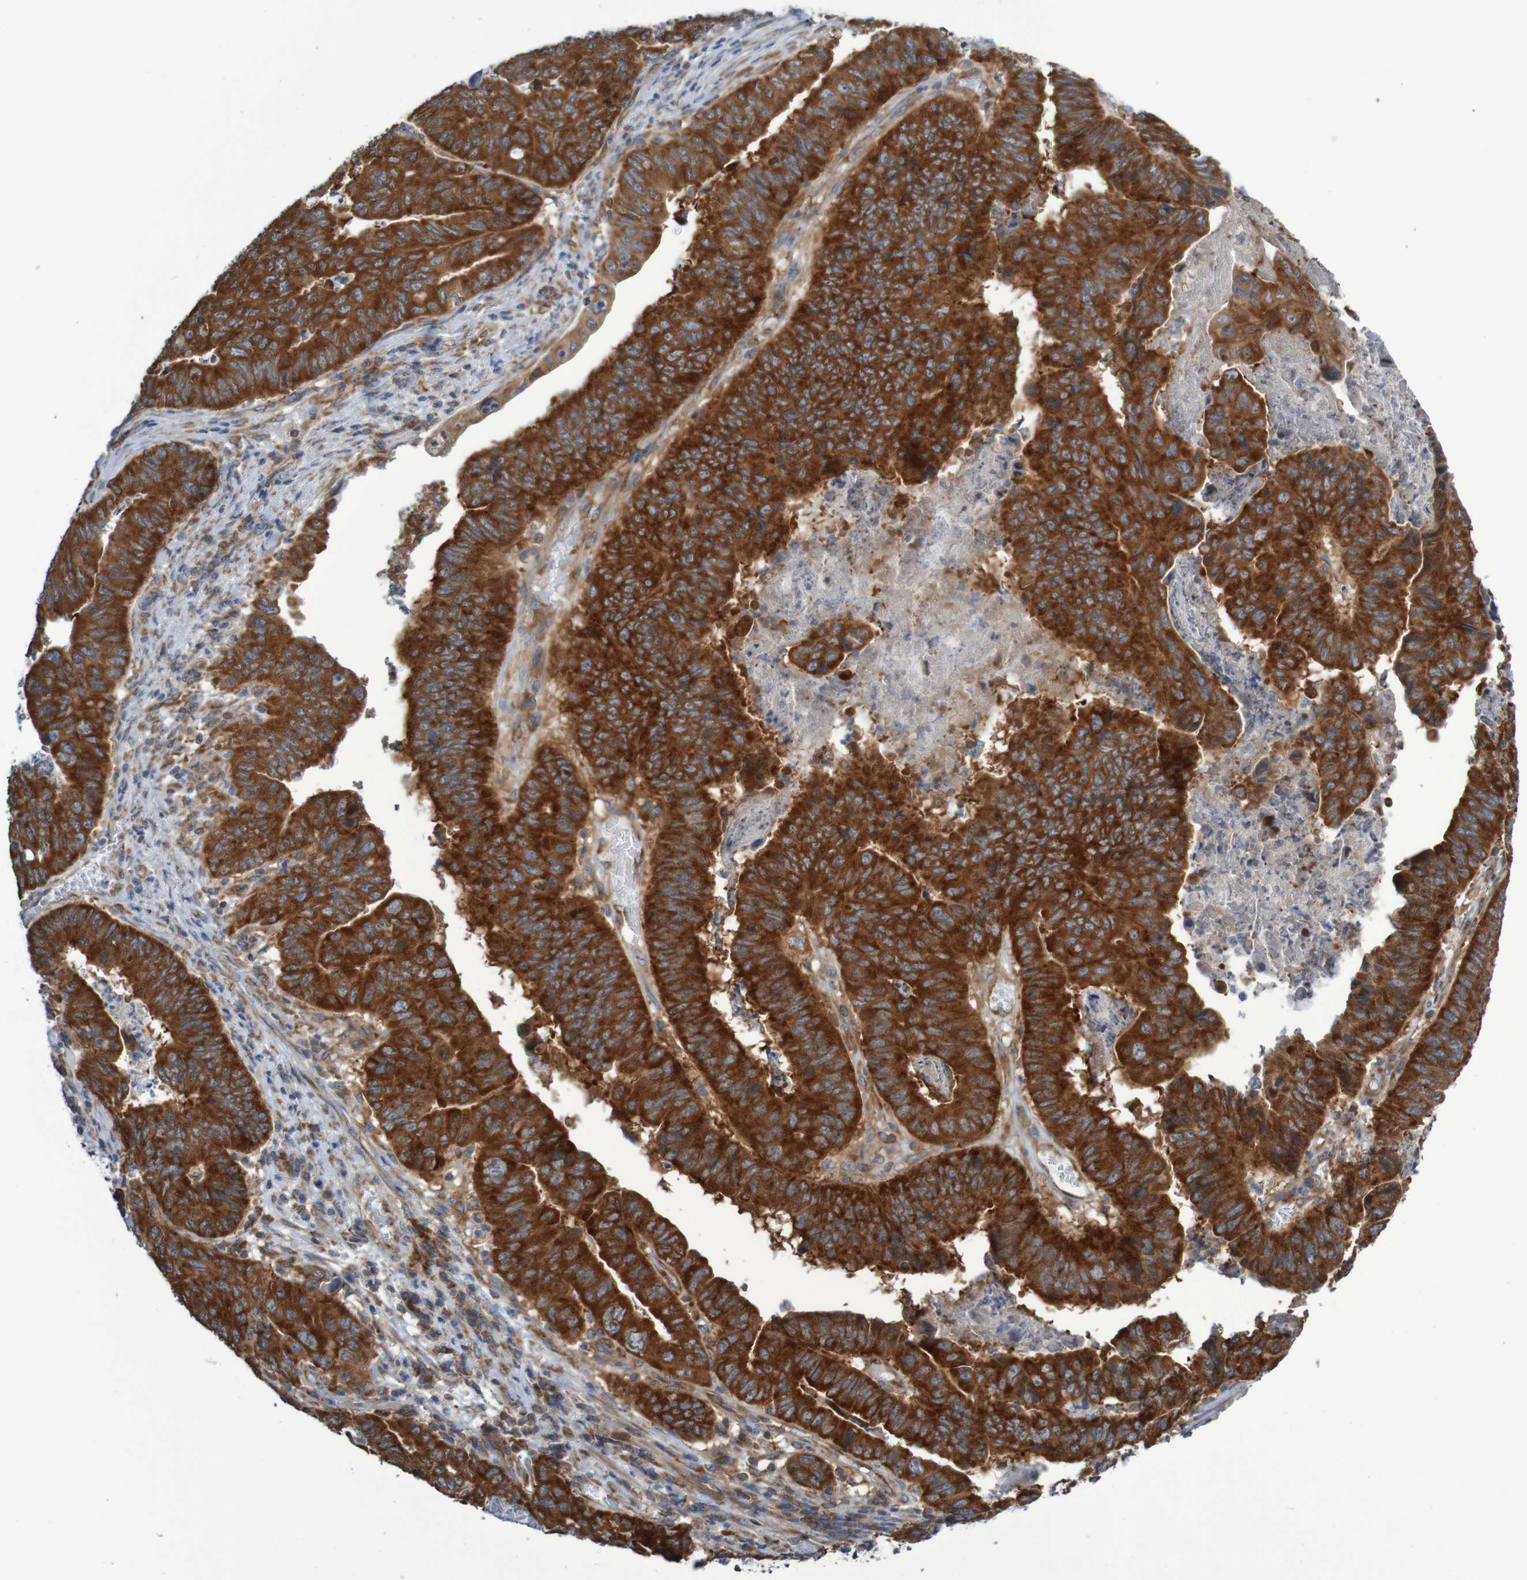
{"staining": {"intensity": "strong", "quantity": ">75%", "location": "cytoplasmic/membranous"}, "tissue": "stomach cancer", "cell_type": "Tumor cells", "image_type": "cancer", "snomed": [{"axis": "morphology", "description": "Adenocarcinoma, NOS"}, {"axis": "topography", "description": "Stomach, lower"}], "caption": "Protein analysis of adenocarcinoma (stomach) tissue reveals strong cytoplasmic/membranous staining in approximately >75% of tumor cells.", "gene": "LRRC47", "patient": {"sex": "male", "age": 77}}